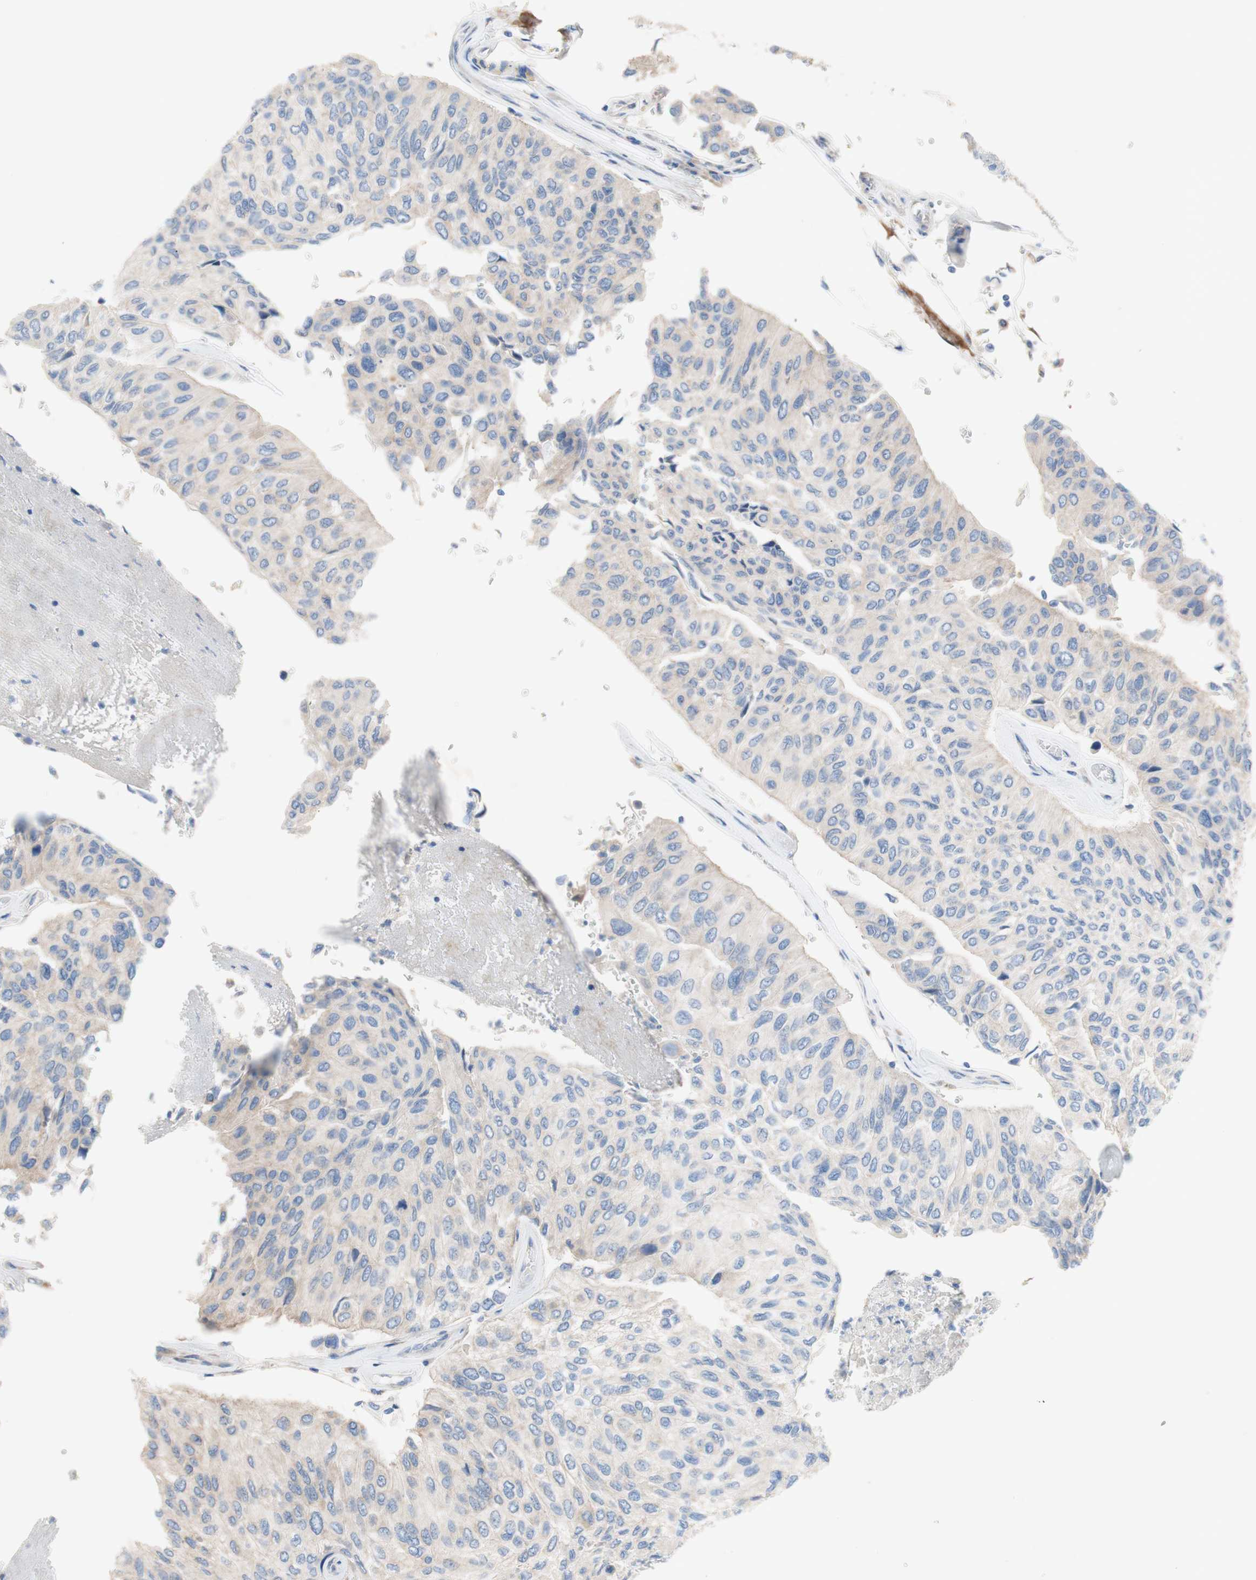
{"staining": {"intensity": "negative", "quantity": "none", "location": "none"}, "tissue": "urothelial cancer", "cell_type": "Tumor cells", "image_type": "cancer", "snomed": [{"axis": "morphology", "description": "Urothelial carcinoma, High grade"}, {"axis": "topography", "description": "Urinary bladder"}], "caption": "Tumor cells are negative for brown protein staining in high-grade urothelial carcinoma. (DAB (3,3'-diaminobenzidine) immunohistochemistry (IHC), high magnification).", "gene": "TMIGD2", "patient": {"sex": "male", "age": 66}}